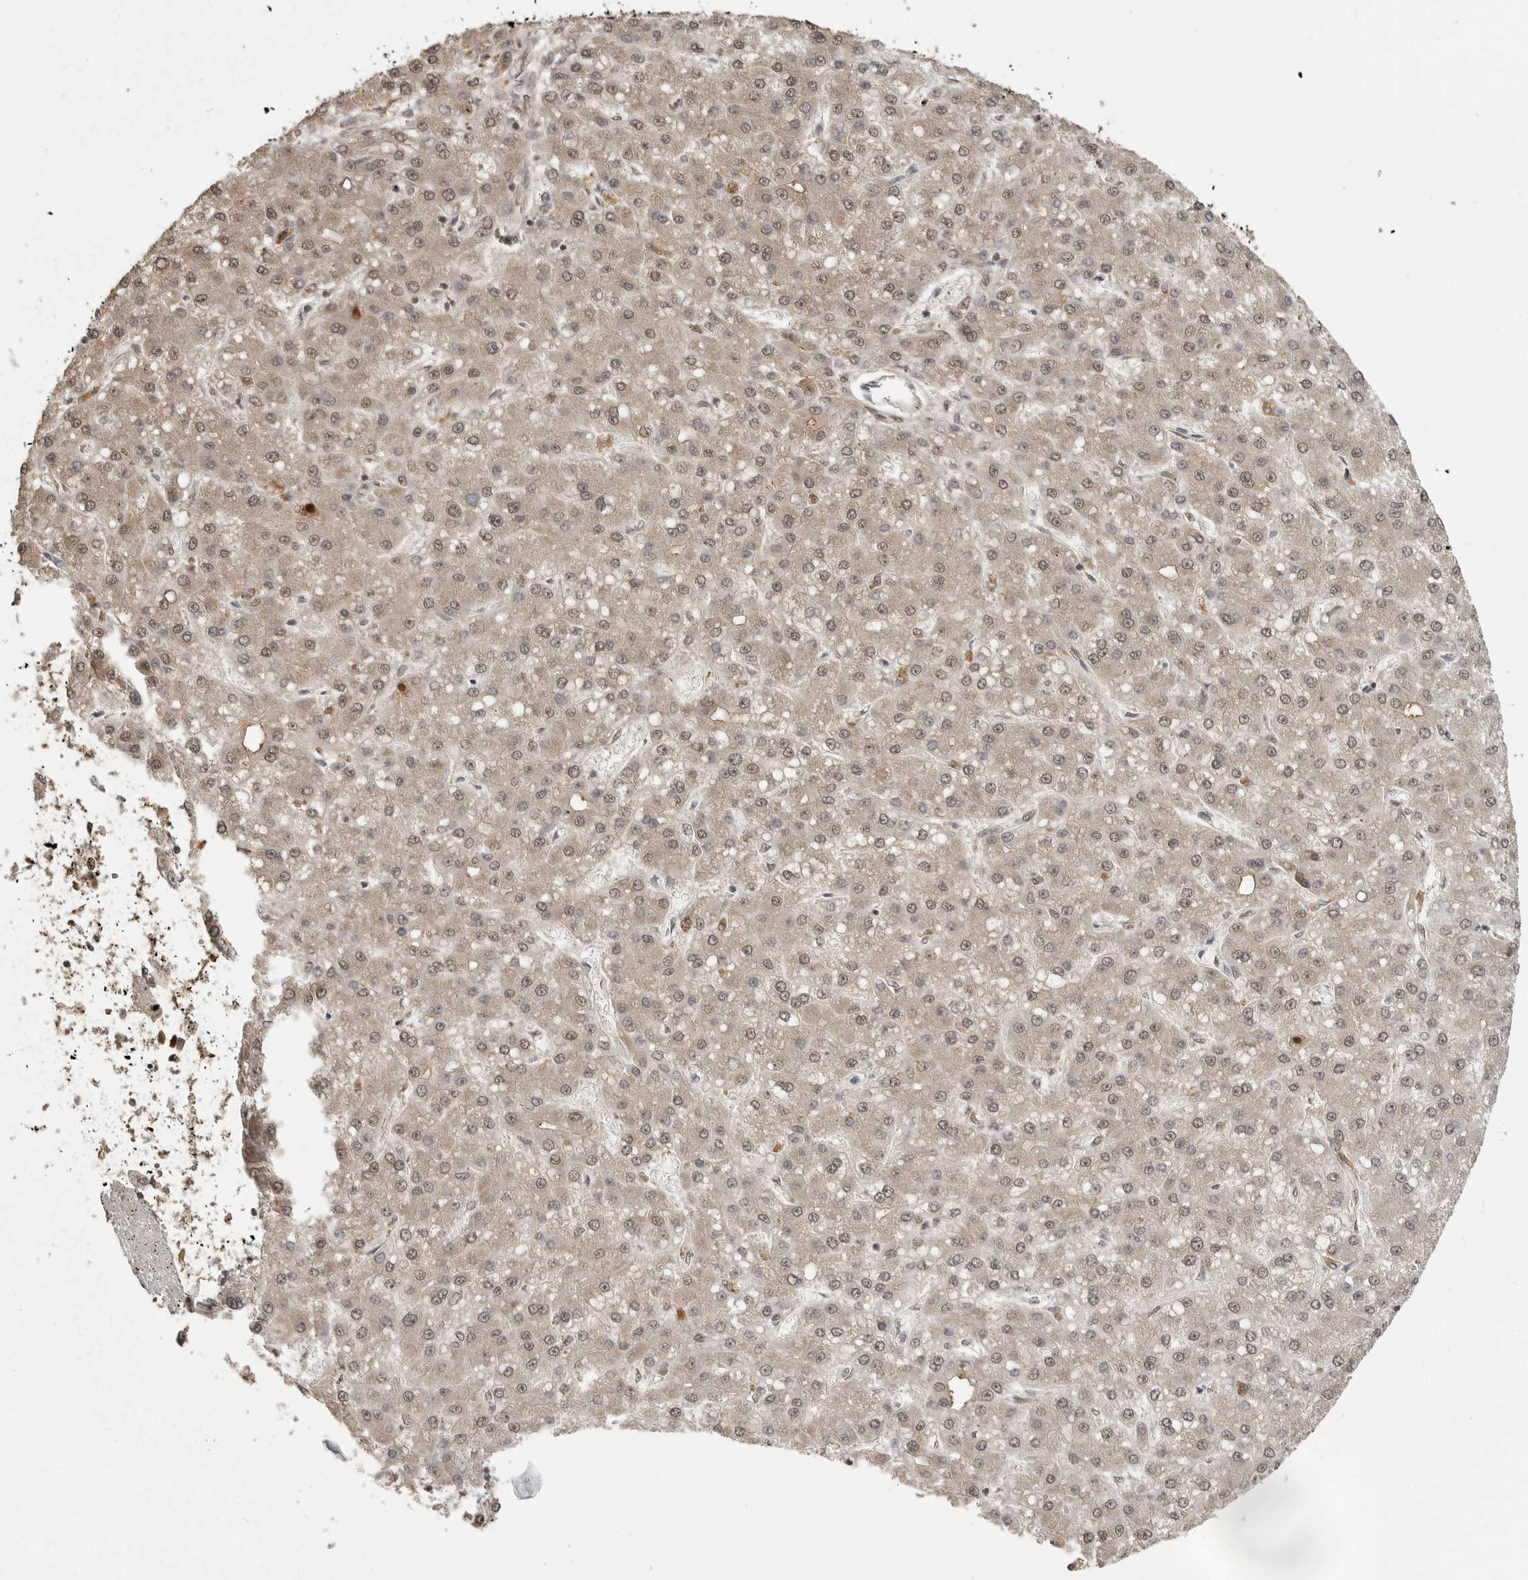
{"staining": {"intensity": "weak", "quantity": ">75%", "location": "cytoplasmic/membranous,nuclear"}, "tissue": "liver cancer", "cell_type": "Tumor cells", "image_type": "cancer", "snomed": [{"axis": "morphology", "description": "Carcinoma, Hepatocellular, NOS"}, {"axis": "topography", "description": "Liver"}], "caption": "DAB immunohistochemical staining of human liver cancer (hepatocellular carcinoma) displays weak cytoplasmic/membranous and nuclear protein staining in about >75% of tumor cells.", "gene": "CLOCK", "patient": {"sex": "male", "age": 67}}